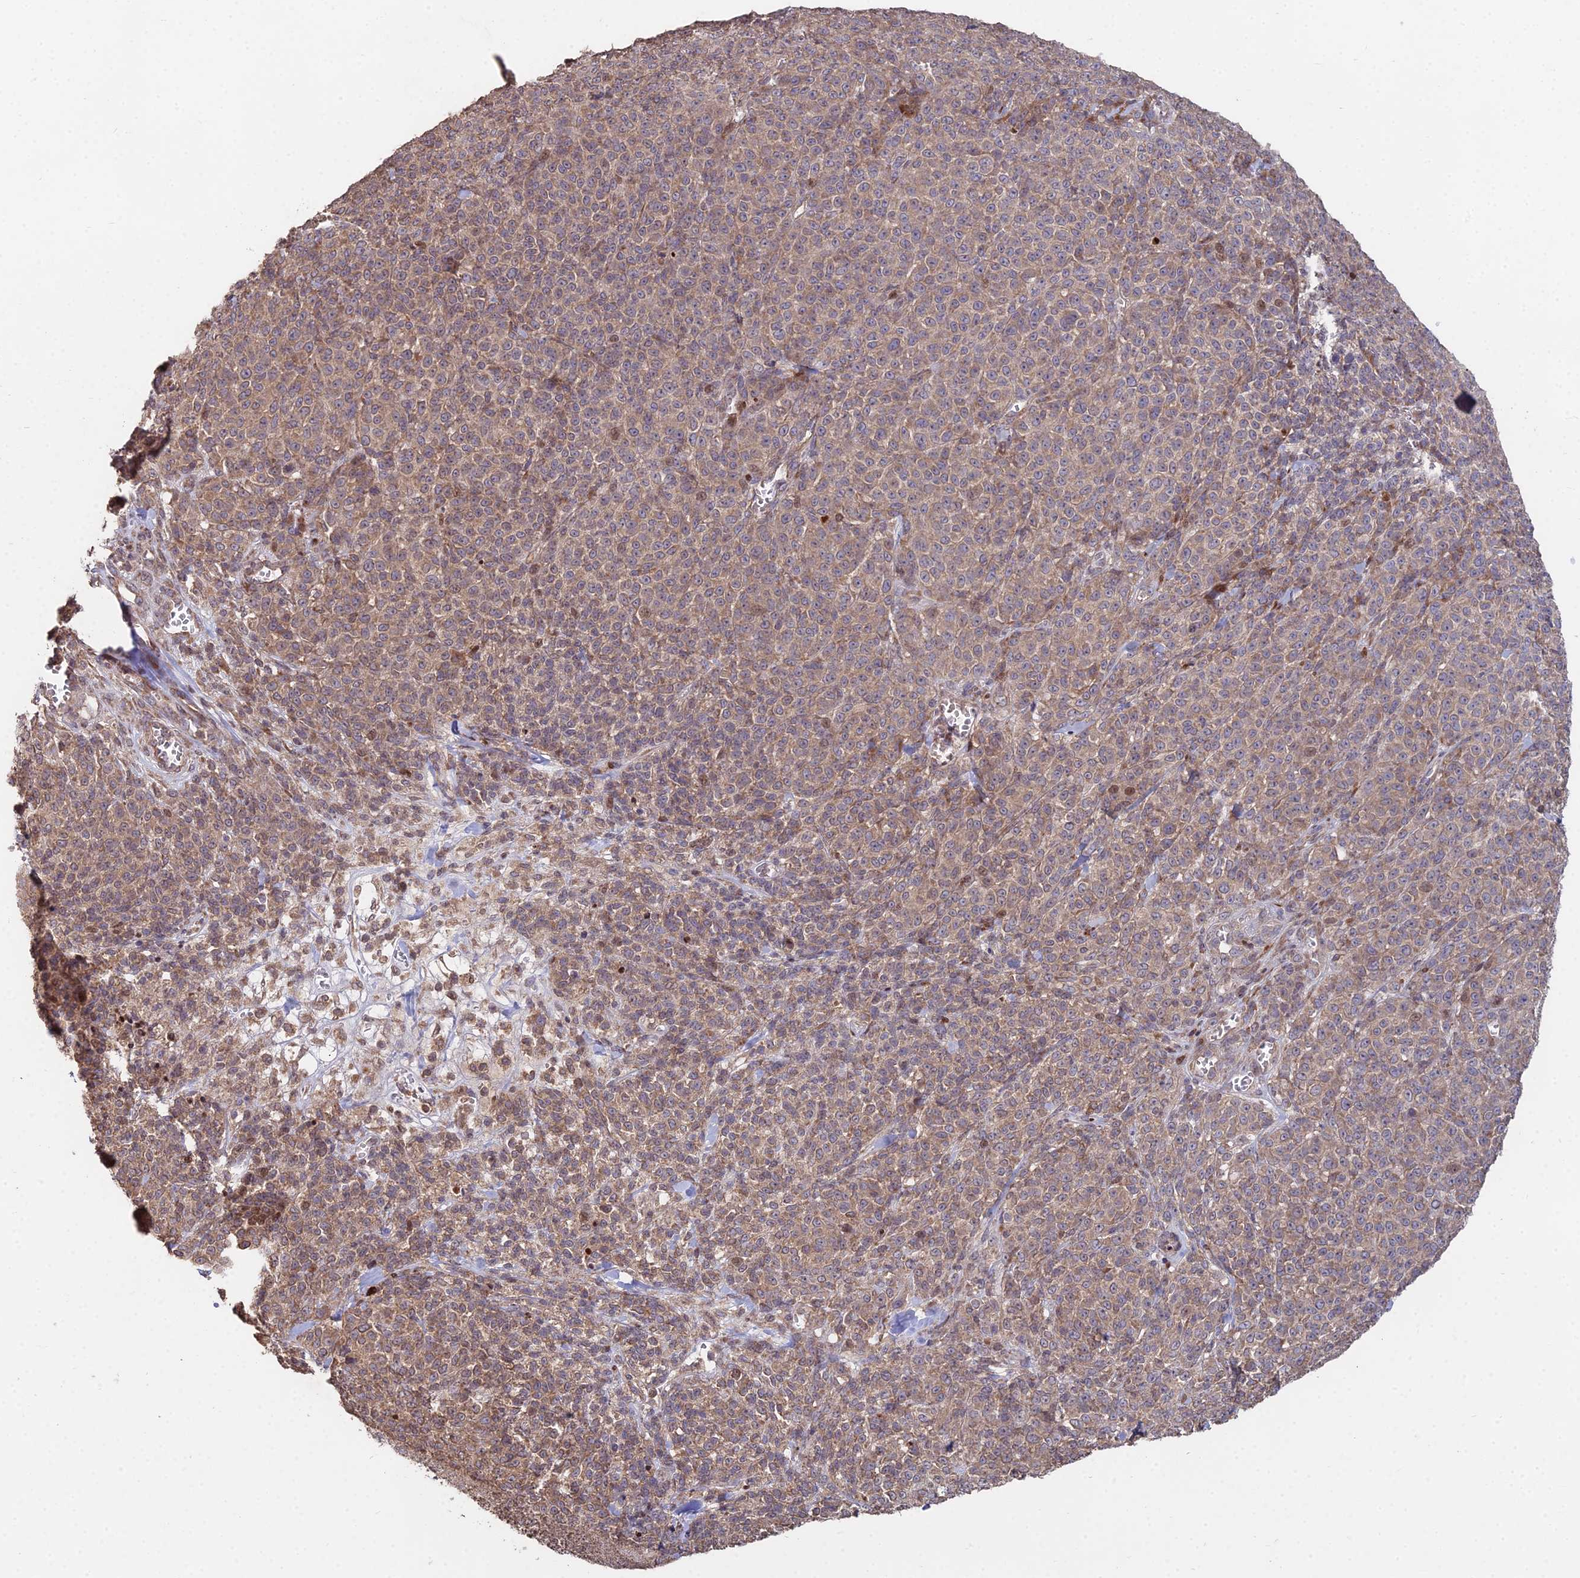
{"staining": {"intensity": "moderate", "quantity": ">75%", "location": "cytoplasmic/membranous"}, "tissue": "melanoma", "cell_type": "Tumor cells", "image_type": "cancer", "snomed": [{"axis": "morphology", "description": "Normal tissue, NOS"}, {"axis": "morphology", "description": "Malignant melanoma, NOS"}, {"axis": "topography", "description": "Skin"}], "caption": "Brown immunohistochemical staining in human malignant melanoma exhibits moderate cytoplasmic/membranous staining in about >75% of tumor cells. (DAB IHC, brown staining for protein, blue staining for nuclei).", "gene": "RBMS2", "patient": {"sex": "female", "age": 34}}